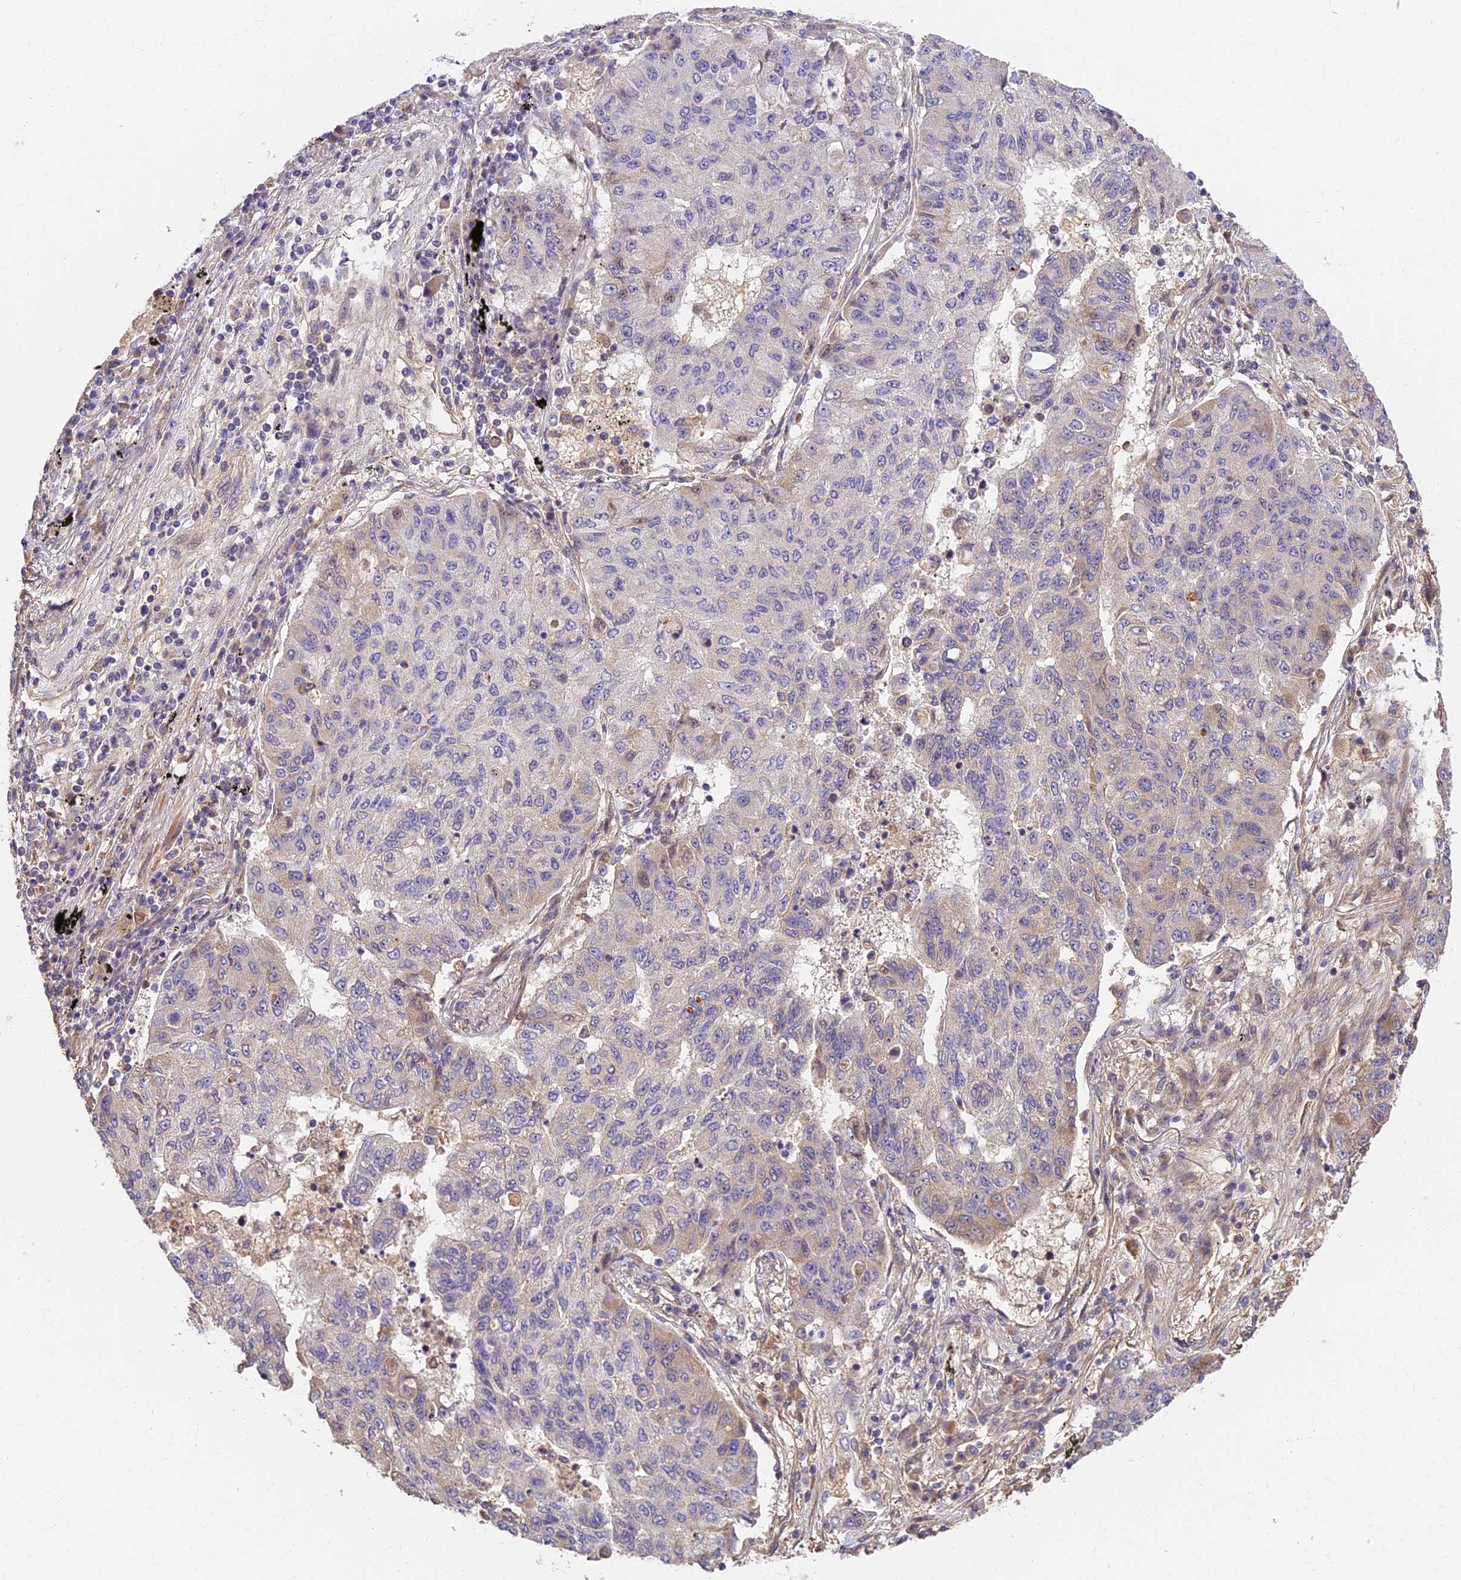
{"staining": {"intensity": "negative", "quantity": "none", "location": "none"}, "tissue": "lung cancer", "cell_type": "Tumor cells", "image_type": "cancer", "snomed": [{"axis": "morphology", "description": "Squamous cell carcinoma, NOS"}, {"axis": "topography", "description": "Lung"}], "caption": "High magnification brightfield microscopy of lung squamous cell carcinoma stained with DAB (3,3'-diaminobenzidine) (brown) and counterstained with hematoxylin (blue): tumor cells show no significant positivity. Nuclei are stained in blue.", "gene": "ARHGAP17", "patient": {"sex": "male", "age": 74}}